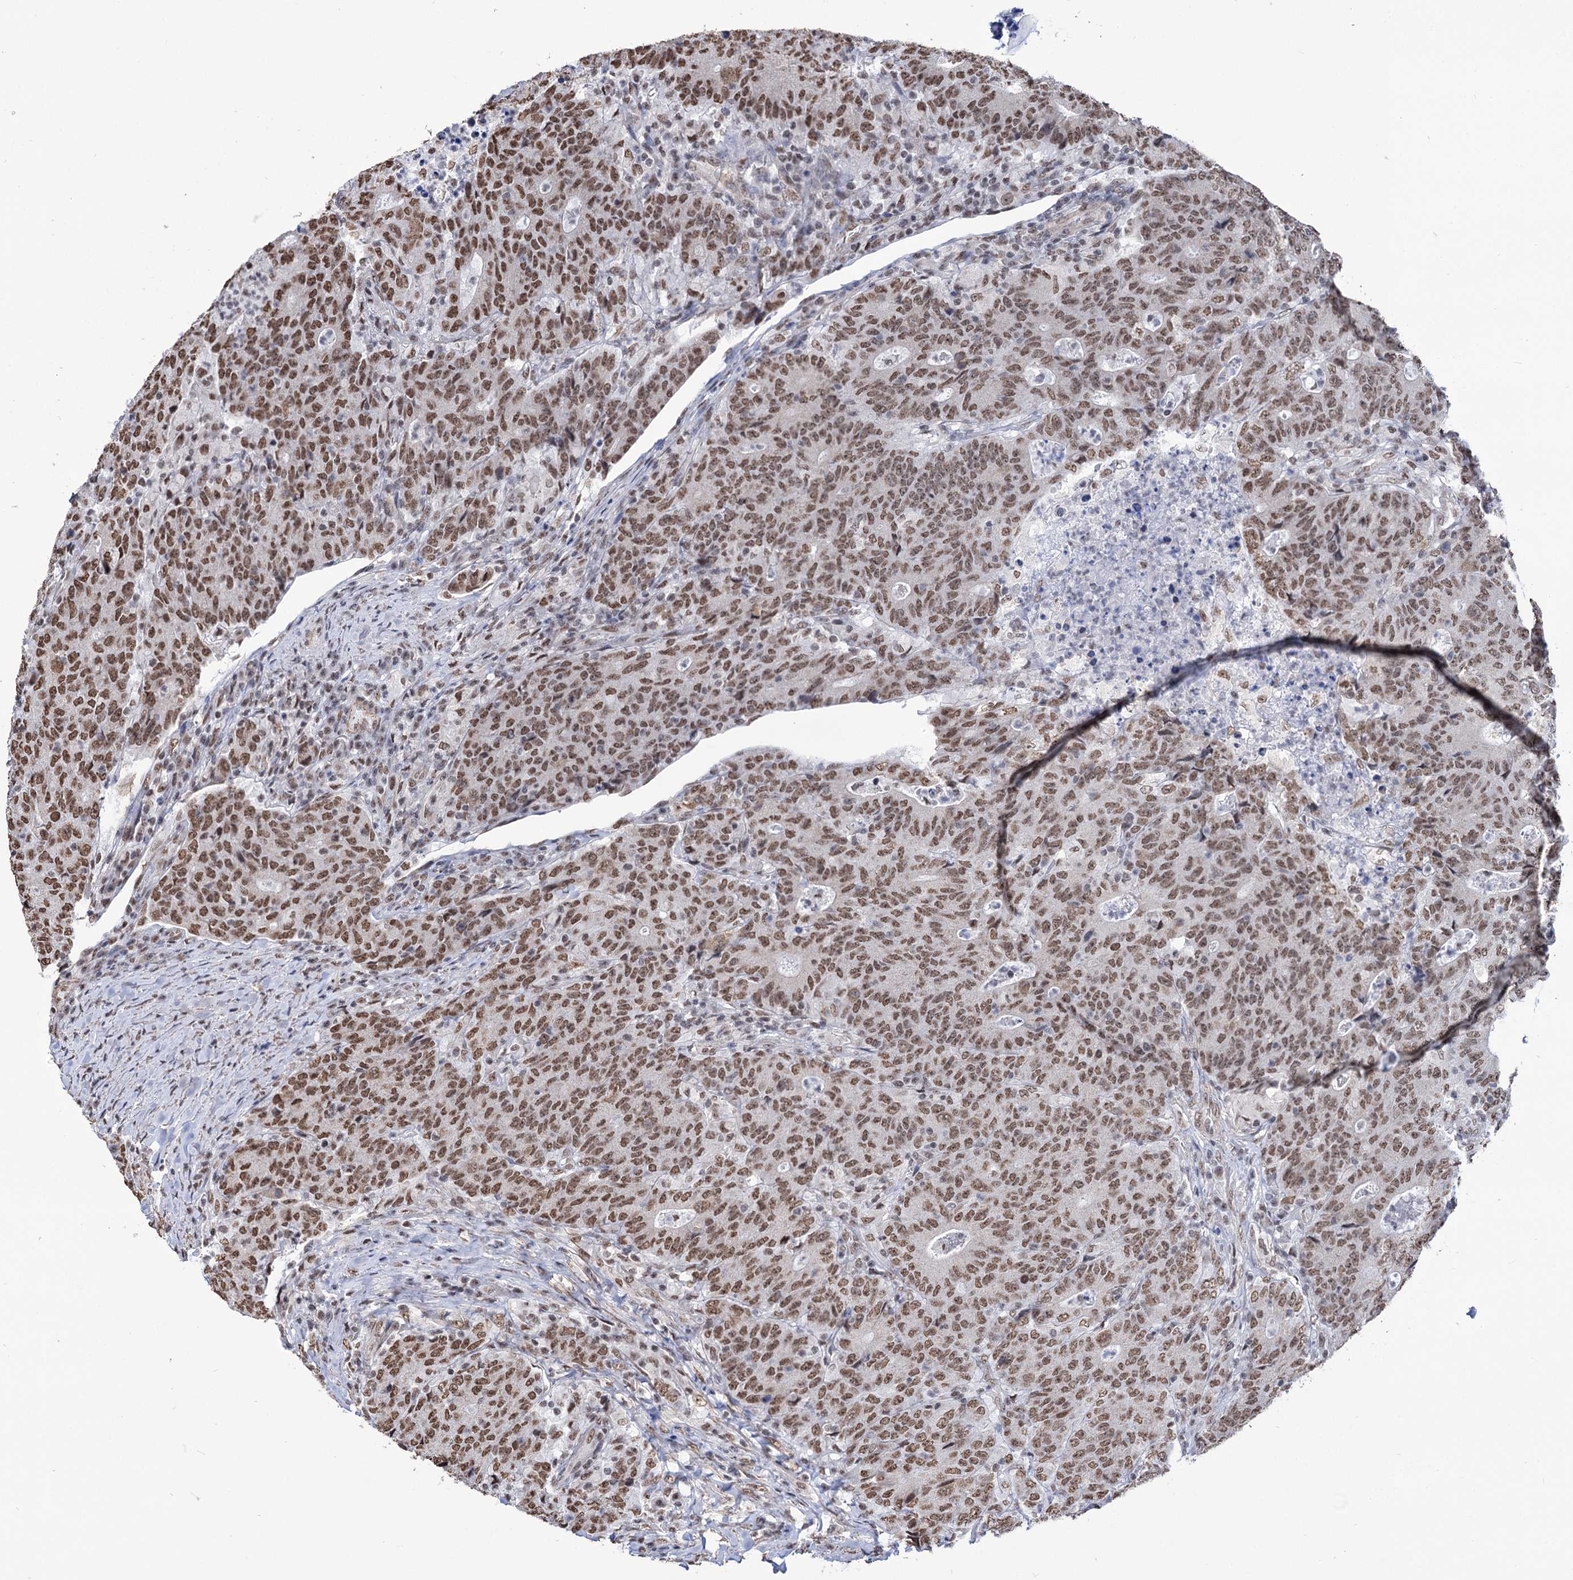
{"staining": {"intensity": "moderate", "quantity": ">75%", "location": "nuclear"}, "tissue": "colorectal cancer", "cell_type": "Tumor cells", "image_type": "cancer", "snomed": [{"axis": "morphology", "description": "Adenocarcinoma, NOS"}, {"axis": "topography", "description": "Colon"}], "caption": "Protein expression analysis of colorectal cancer (adenocarcinoma) demonstrates moderate nuclear positivity in about >75% of tumor cells.", "gene": "ABHD10", "patient": {"sex": "female", "age": 75}}